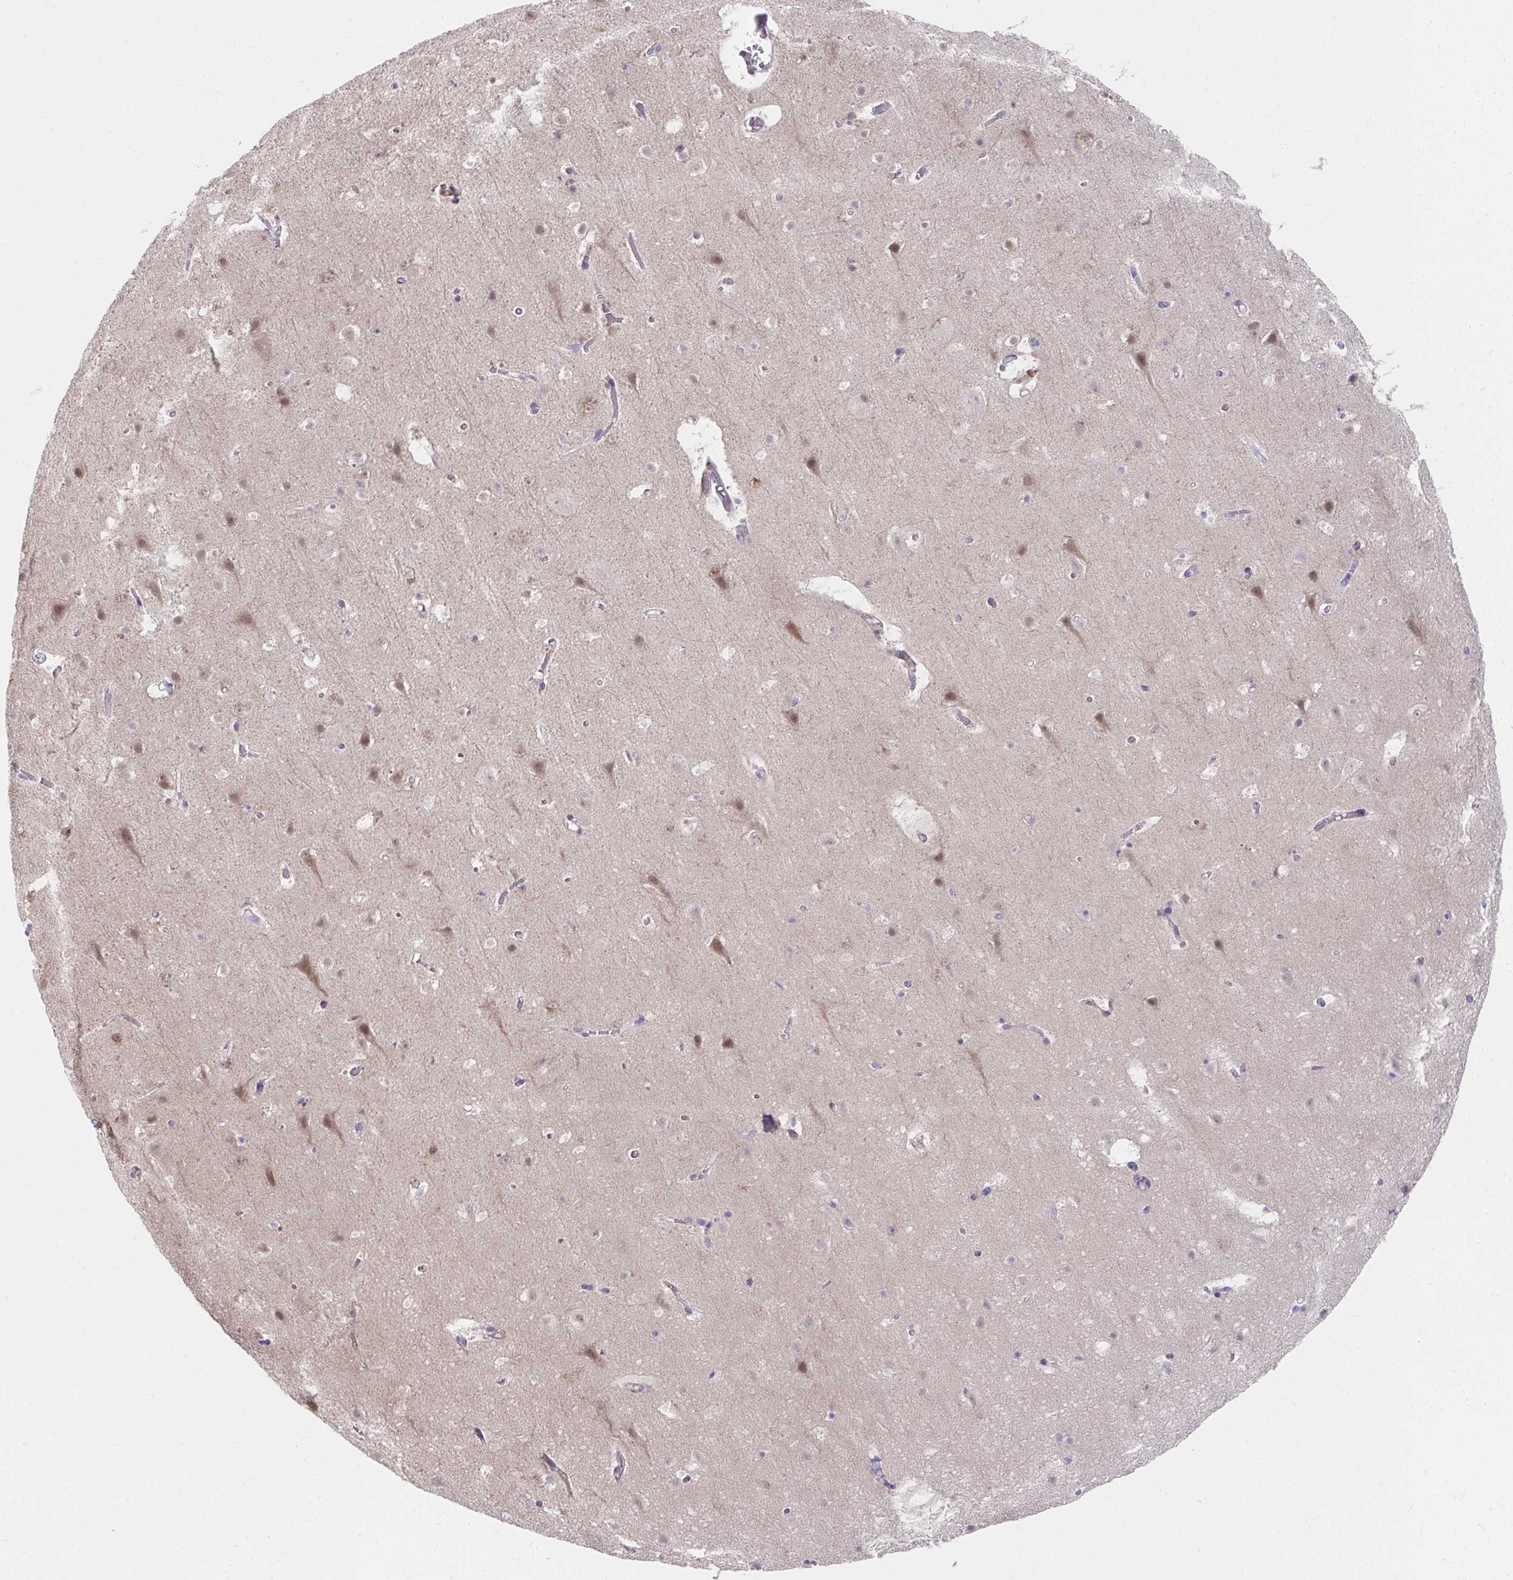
{"staining": {"intensity": "negative", "quantity": "none", "location": "none"}, "tissue": "cerebral cortex", "cell_type": "Endothelial cells", "image_type": "normal", "snomed": [{"axis": "morphology", "description": "Normal tissue, NOS"}, {"axis": "topography", "description": "Cerebral cortex"}], "caption": "IHC photomicrograph of normal cerebral cortex: cerebral cortex stained with DAB displays no significant protein staining in endothelial cells.", "gene": "SLAMF7", "patient": {"sex": "female", "age": 42}}